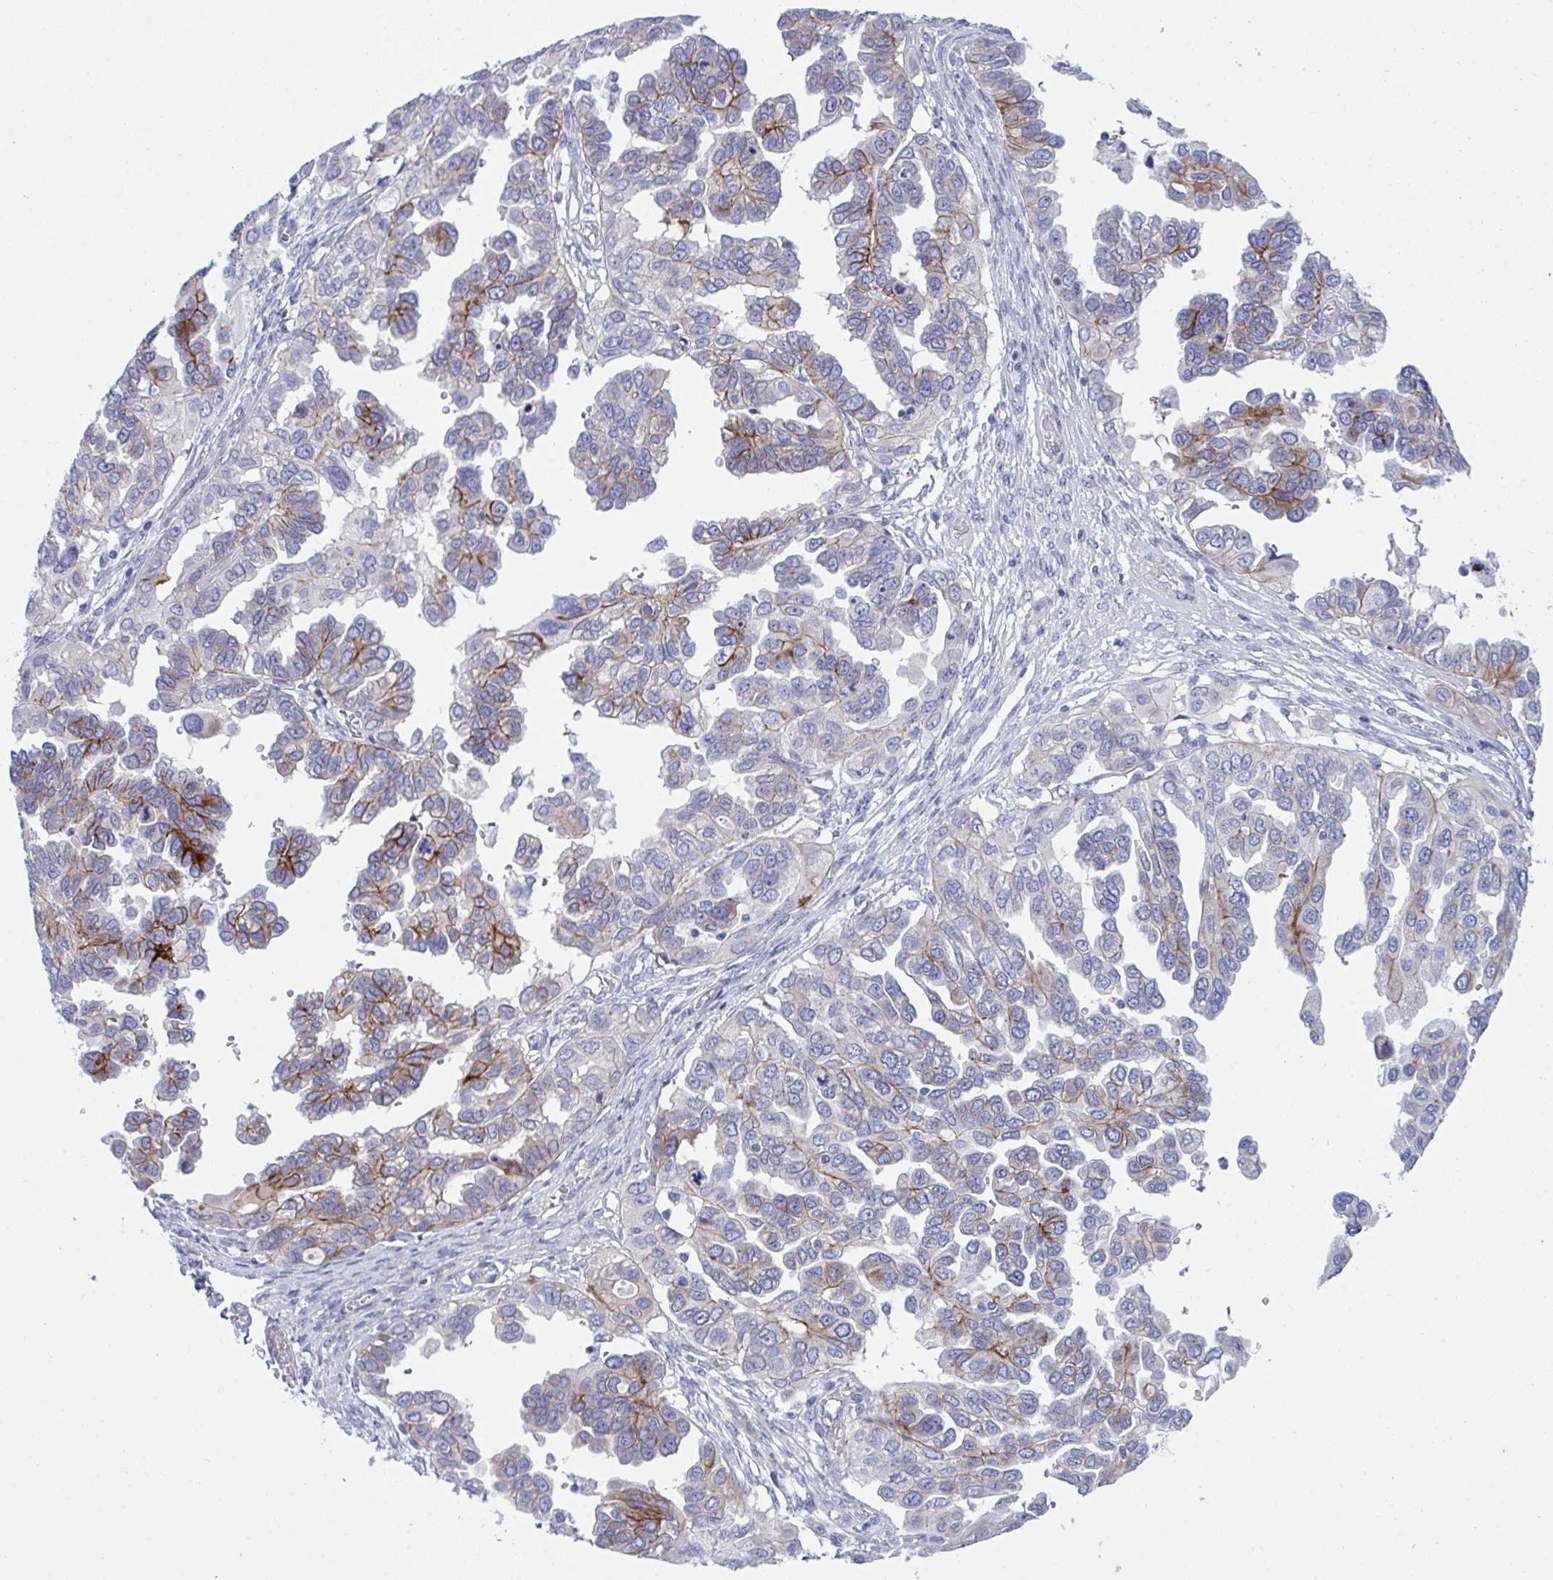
{"staining": {"intensity": "moderate", "quantity": "<25%", "location": "cytoplasmic/membranous"}, "tissue": "ovarian cancer", "cell_type": "Tumor cells", "image_type": "cancer", "snomed": [{"axis": "morphology", "description": "Cystadenocarcinoma, serous, NOS"}, {"axis": "topography", "description": "Ovary"}], "caption": "Immunohistochemical staining of ovarian cancer exhibits low levels of moderate cytoplasmic/membranous protein staining in about <25% of tumor cells. (Stains: DAB (3,3'-diaminobenzidine) in brown, nuclei in blue, Microscopy: brightfield microscopy at high magnification).", "gene": "MED9", "patient": {"sex": "female", "age": 53}}